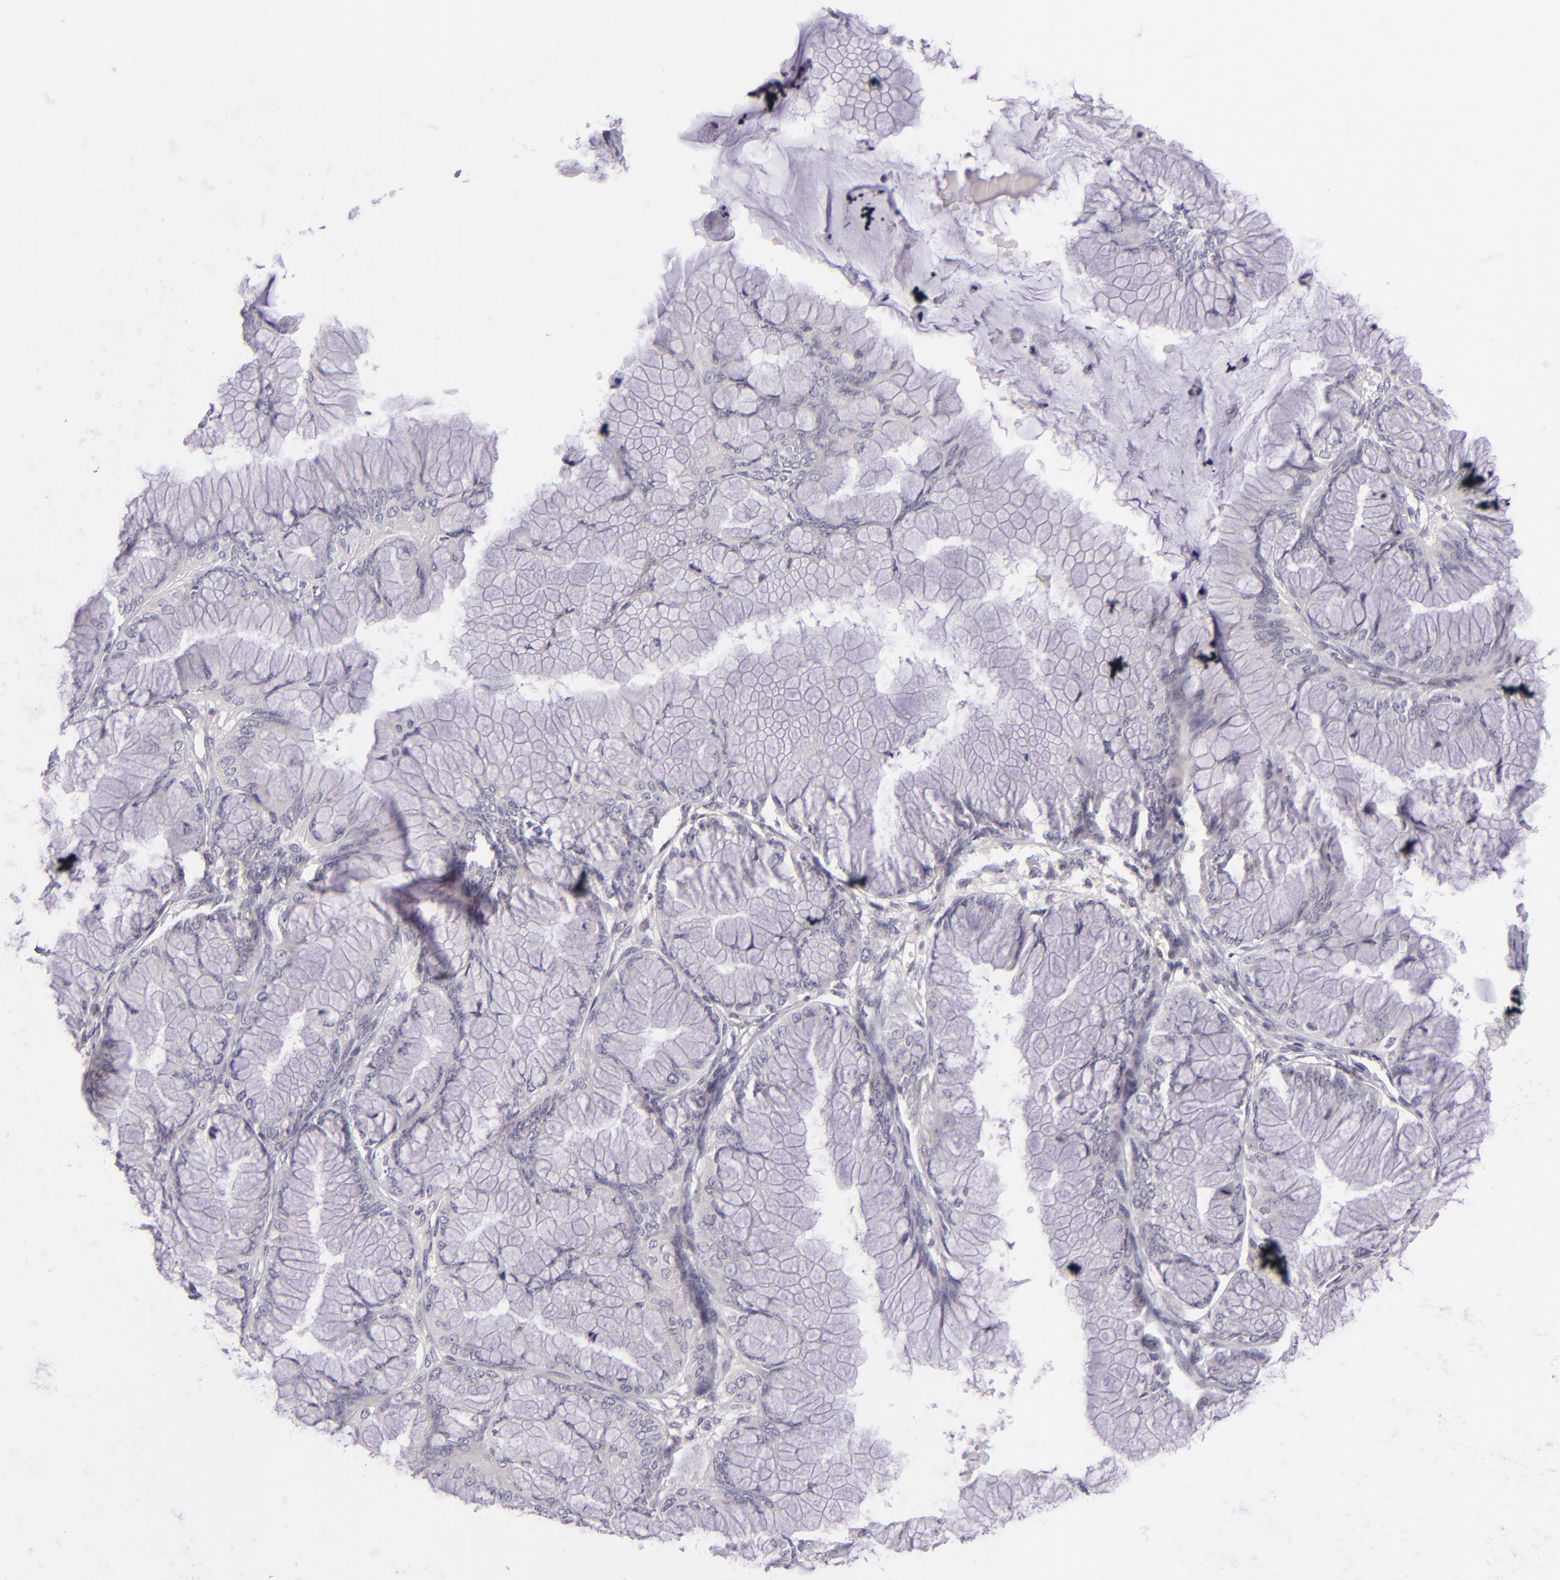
{"staining": {"intensity": "negative", "quantity": "none", "location": "none"}, "tissue": "ovarian cancer", "cell_type": "Tumor cells", "image_type": "cancer", "snomed": [{"axis": "morphology", "description": "Cystadenocarcinoma, mucinous, NOS"}, {"axis": "topography", "description": "Ovary"}], "caption": "An IHC photomicrograph of mucinous cystadenocarcinoma (ovarian) is shown. There is no staining in tumor cells of mucinous cystadenocarcinoma (ovarian). (Brightfield microscopy of DAB (3,3'-diaminobenzidine) immunohistochemistry at high magnification).", "gene": "BCL3", "patient": {"sex": "female", "age": 63}}